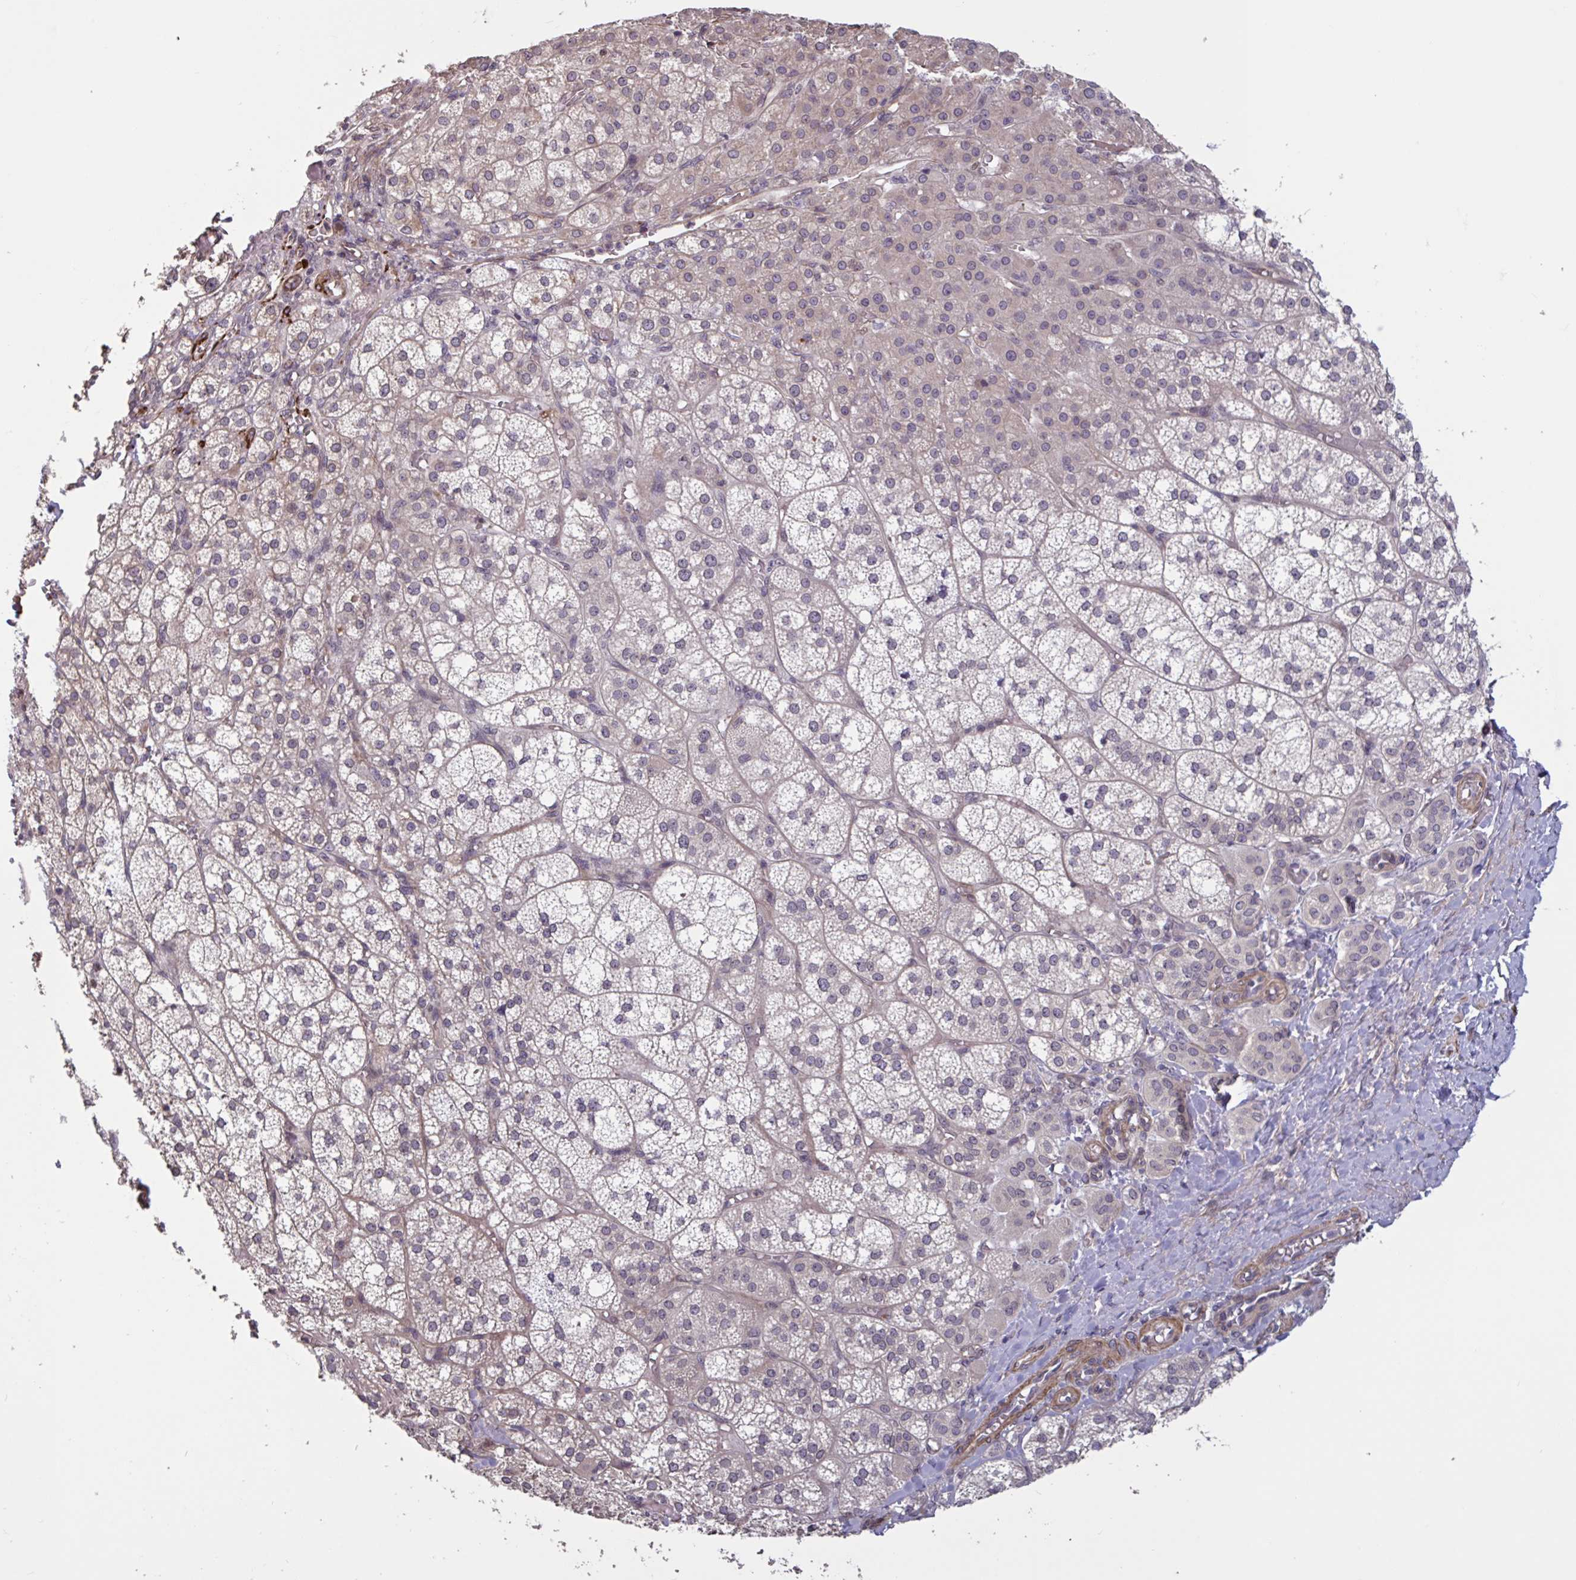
{"staining": {"intensity": "moderate", "quantity": "<25%", "location": "nuclear"}, "tissue": "adrenal gland", "cell_type": "Glandular cells", "image_type": "normal", "snomed": [{"axis": "morphology", "description": "Normal tissue, NOS"}, {"axis": "topography", "description": "Adrenal gland"}], "caption": "Immunohistochemistry (IHC) image of normal adrenal gland: adrenal gland stained using immunohistochemistry (IHC) shows low levels of moderate protein expression localized specifically in the nuclear of glandular cells, appearing as a nuclear brown color.", "gene": "IPO5", "patient": {"sex": "female", "age": 60}}